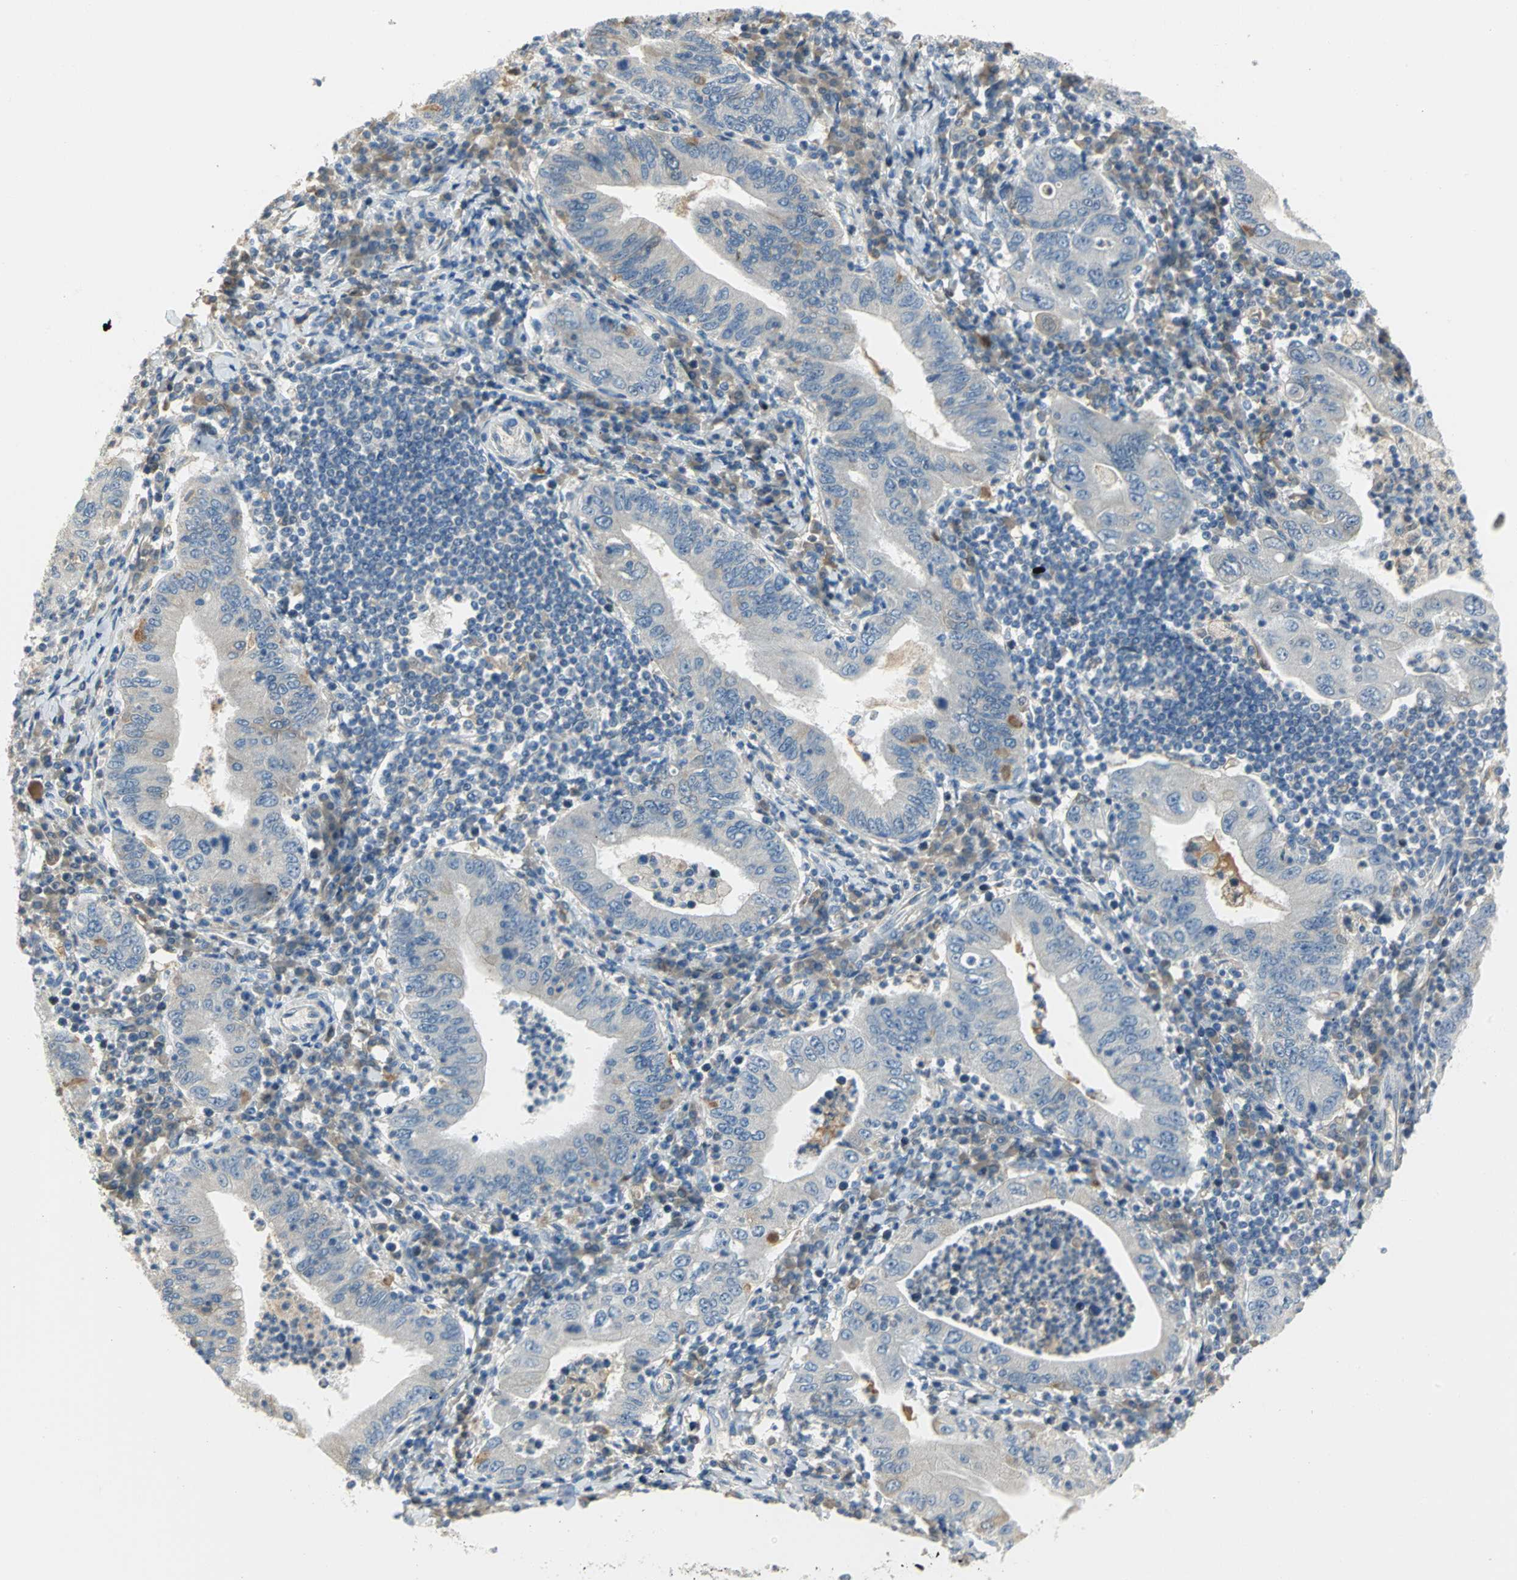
{"staining": {"intensity": "moderate", "quantity": "<25%", "location": "cytoplasmic/membranous"}, "tissue": "stomach cancer", "cell_type": "Tumor cells", "image_type": "cancer", "snomed": [{"axis": "morphology", "description": "Normal tissue, NOS"}, {"axis": "morphology", "description": "Adenocarcinoma, NOS"}, {"axis": "topography", "description": "Esophagus"}, {"axis": "topography", "description": "Stomach, upper"}, {"axis": "topography", "description": "Peripheral nerve tissue"}], "caption": "Immunohistochemistry (DAB (3,3'-diaminobenzidine)) staining of human adenocarcinoma (stomach) reveals moderate cytoplasmic/membranous protein expression in about <25% of tumor cells.", "gene": "ZIC1", "patient": {"sex": "male", "age": 62}}